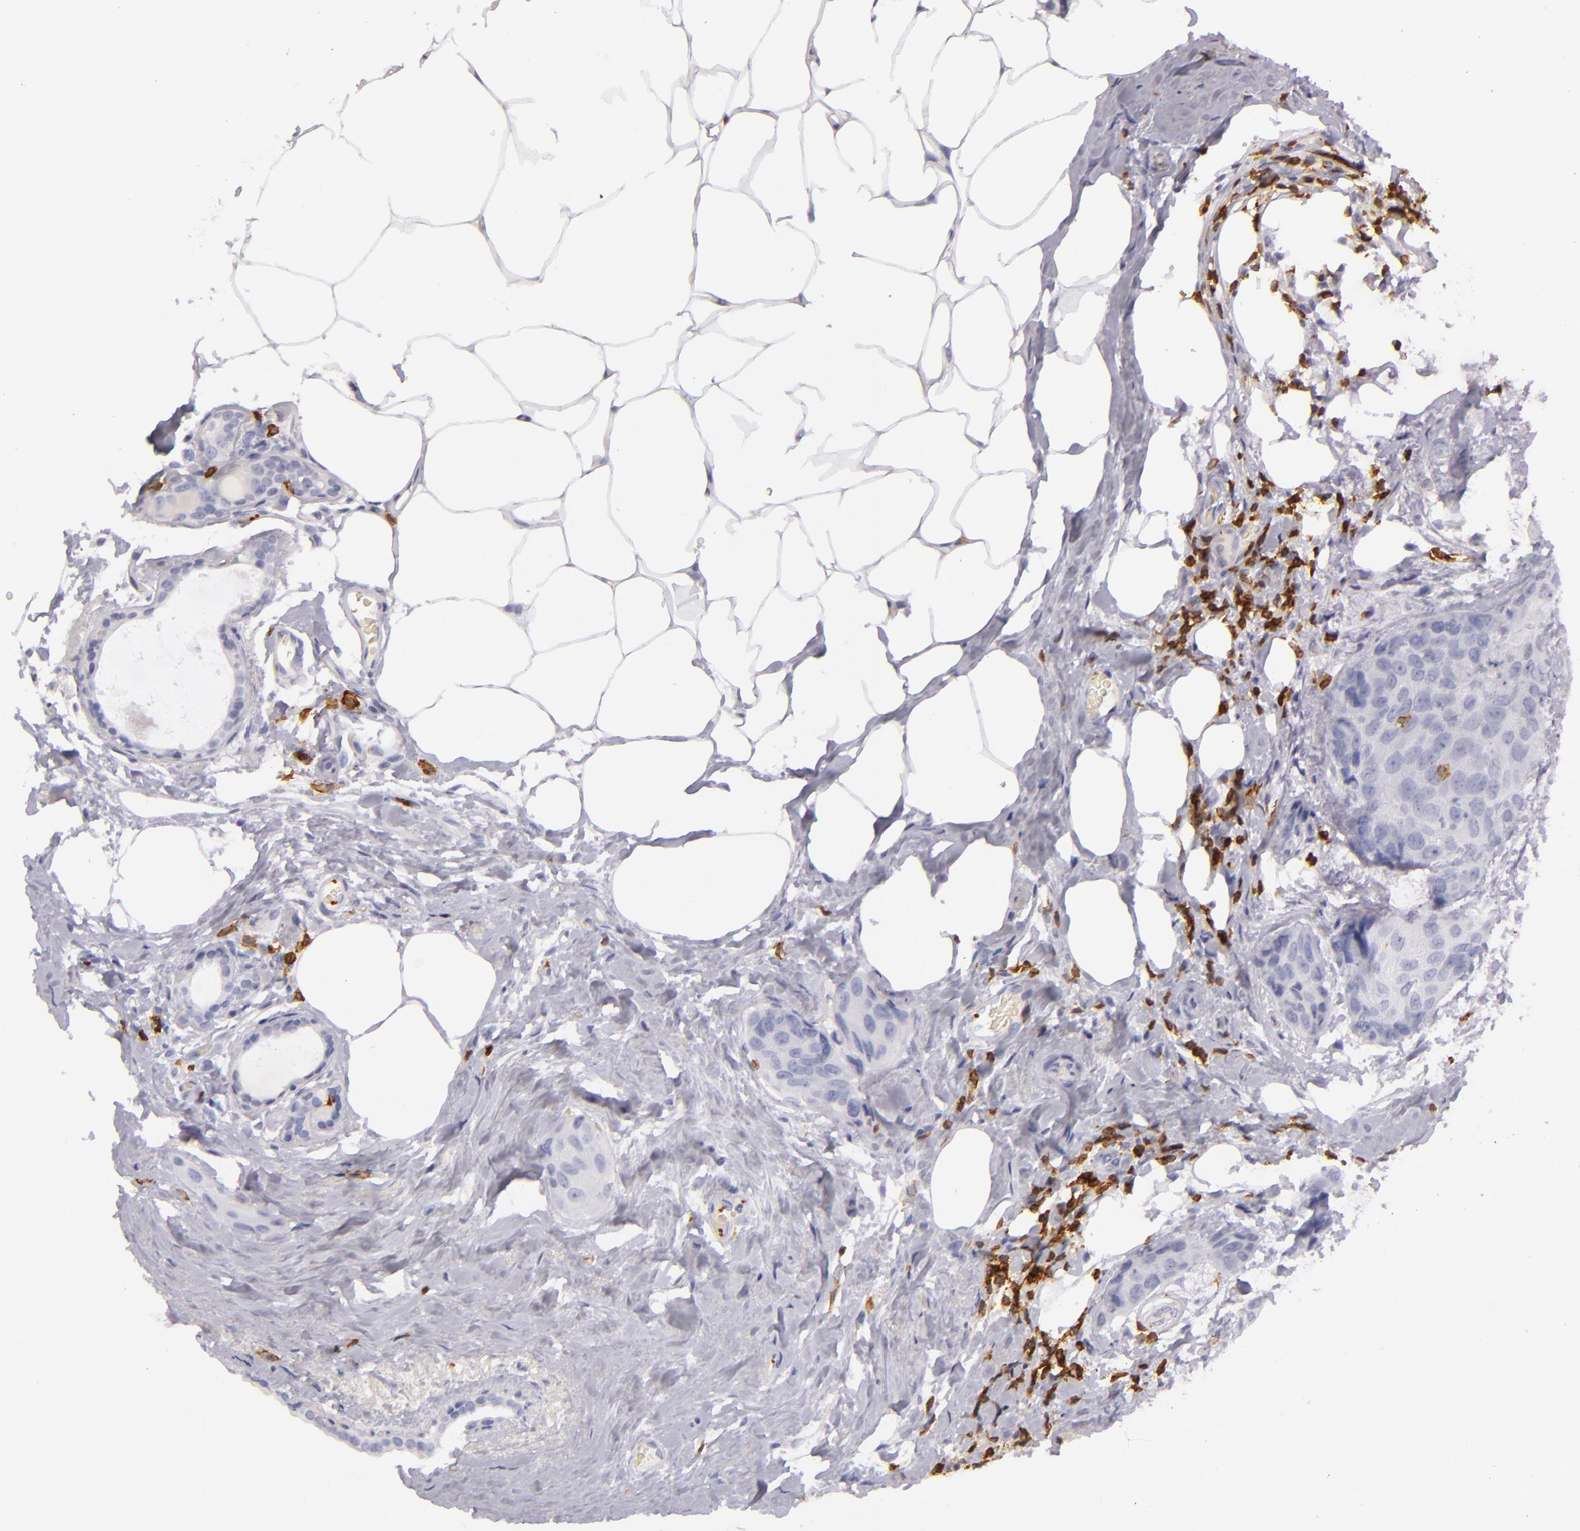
{"staining": {"intensity": "negative", "quantity": "none", "location": "none"}, "tissue": "breast cancer", "cell_type": "Tumor cells", "image_type": "cancer", "snomed": [{"axis": "morphology", "description": "Duct carcinoma"}, {"axis": "topography", "description": "Breast"}], "caption": "An image of breast infiltrating ductal carcinoma stained for a protein reveals no brown staining in tumor cells.", "gene": "LAT", "patient": {"sex": "female", "age": 68}}